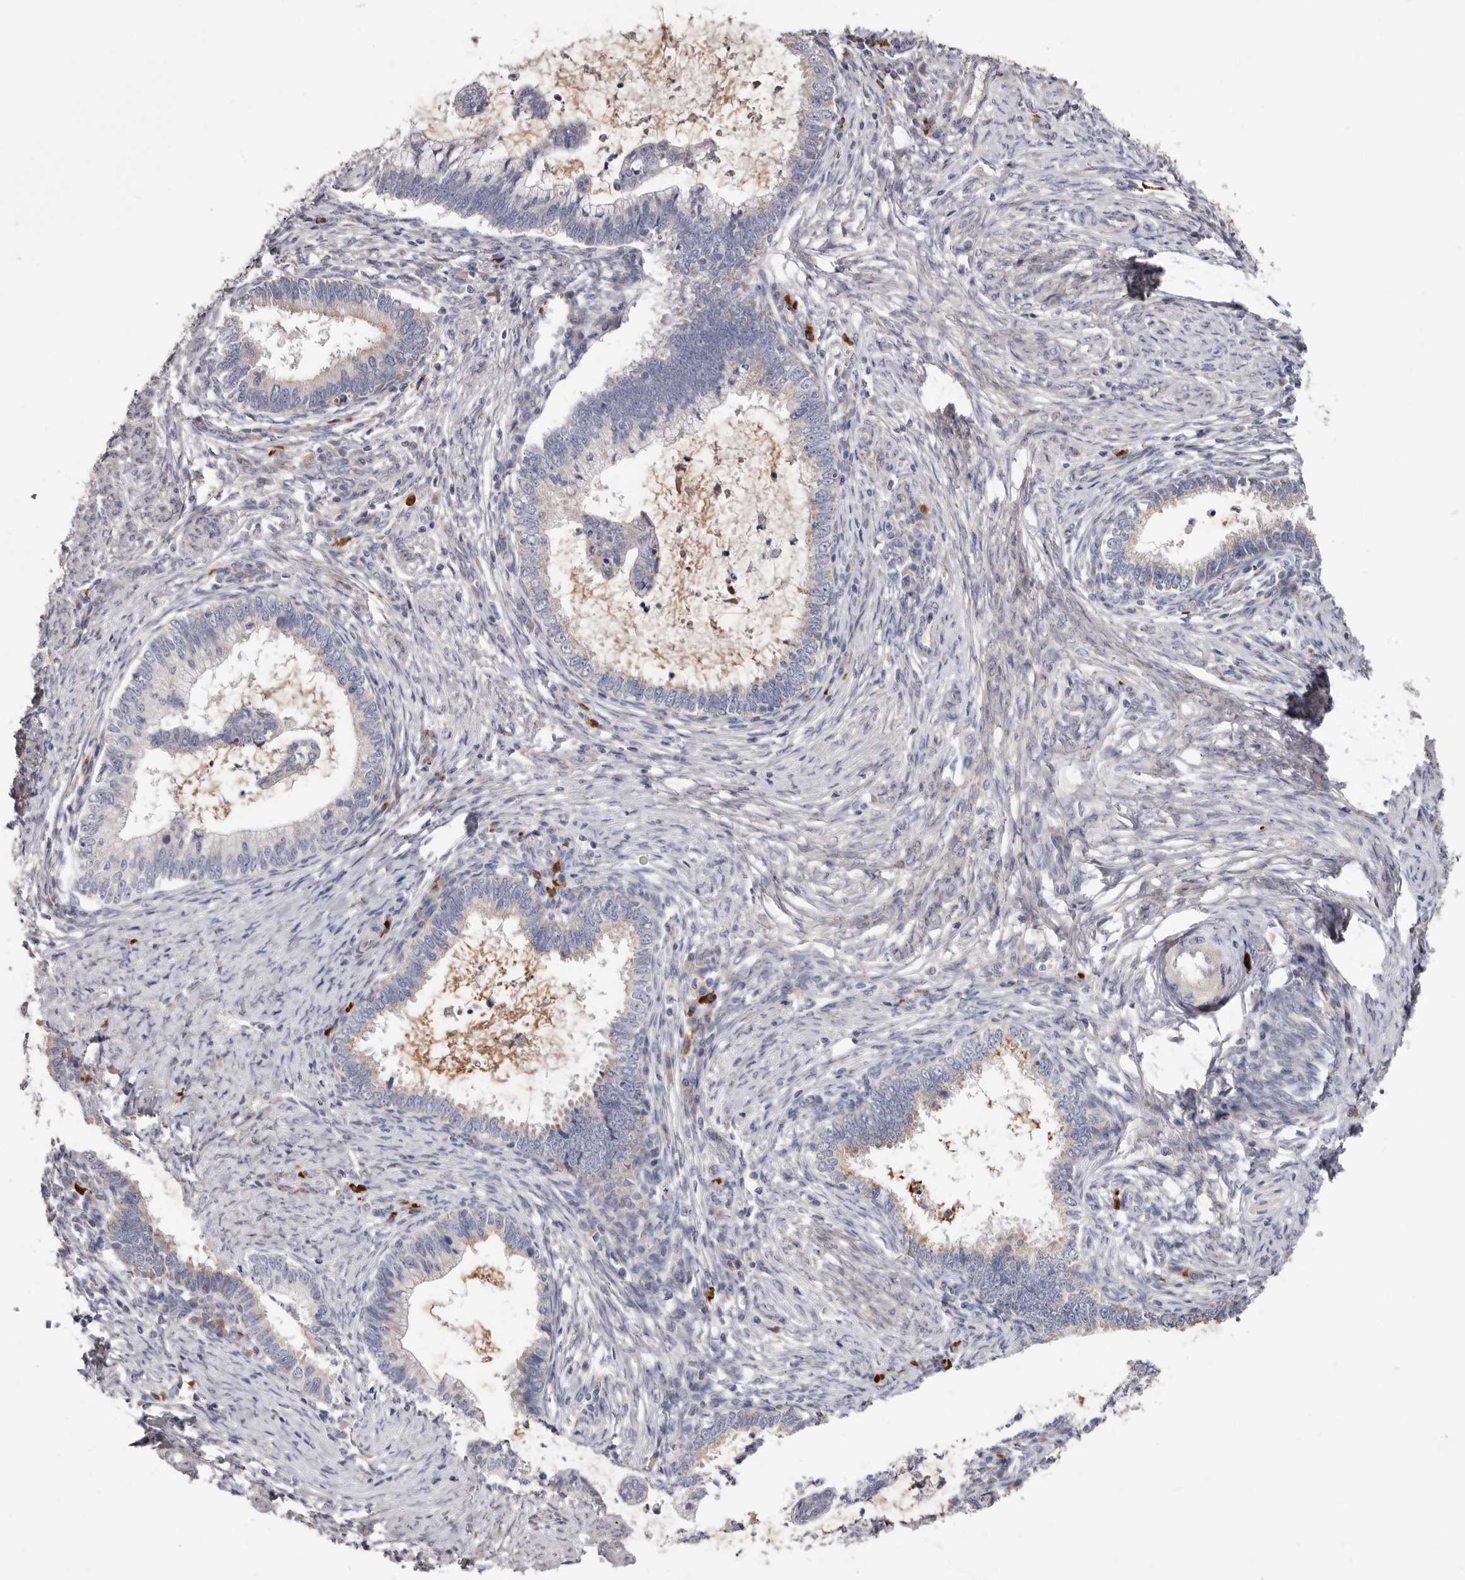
{"staining": {"intensity": "negative", "quantity": "none", "location": "none"}, "tissue": "cervical cancer", "cell_type": "Tumor cells", "image_type": "cancer", "snomed": [{"axis": "morphology", "description": "Adenocarcinoma, NOS"}, {"axis": "topography", "description": "Cervix"}], "caption": "A high-resolution photomicrograph shows IHC staining of cervical cancer, which exhibits no significant positivity in tumor cells.", "gene": "SPTA1", "patient": {"sex": "female", "age": 36}}